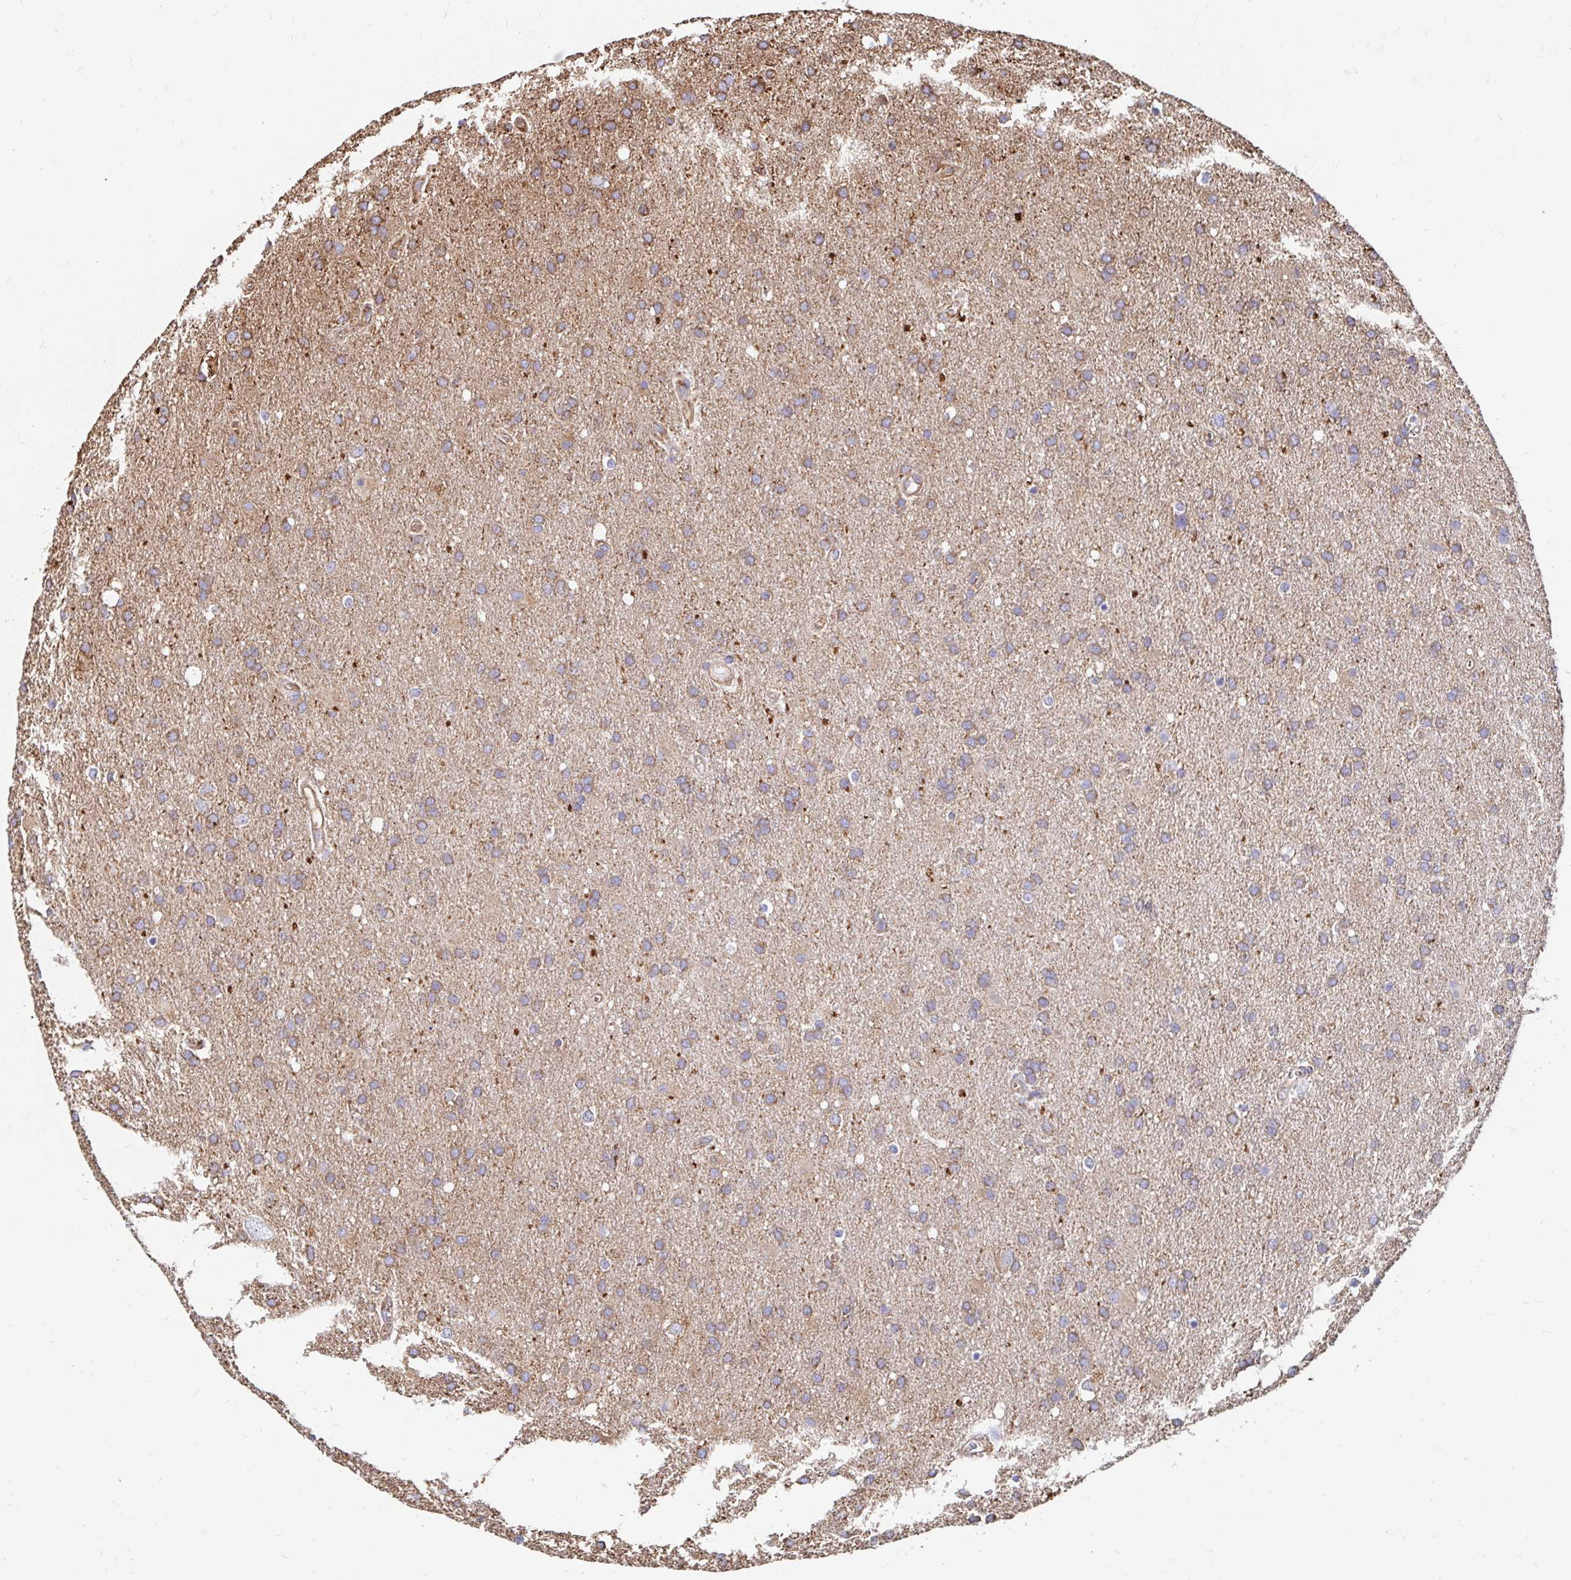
{"staining": {"intensity": "moderate", "quantity": ">75%", "location": "cytoplasmic/membranous"}, "tissue": "glioma", "cell_type": "Tumor cells", "image_type": "cancer", "snomed": [{"axis": "morphology", "description": "Glioma, malignant, Low grade"}, {"axis": "topography", "description": "Brain"}], "caption": "Moderate cytoplasmic/membranous staining is seen in approximately >75% of tumor cells in glioma.", "gene": "CLTC", "patient": {"sex": "male", "age": 66}}